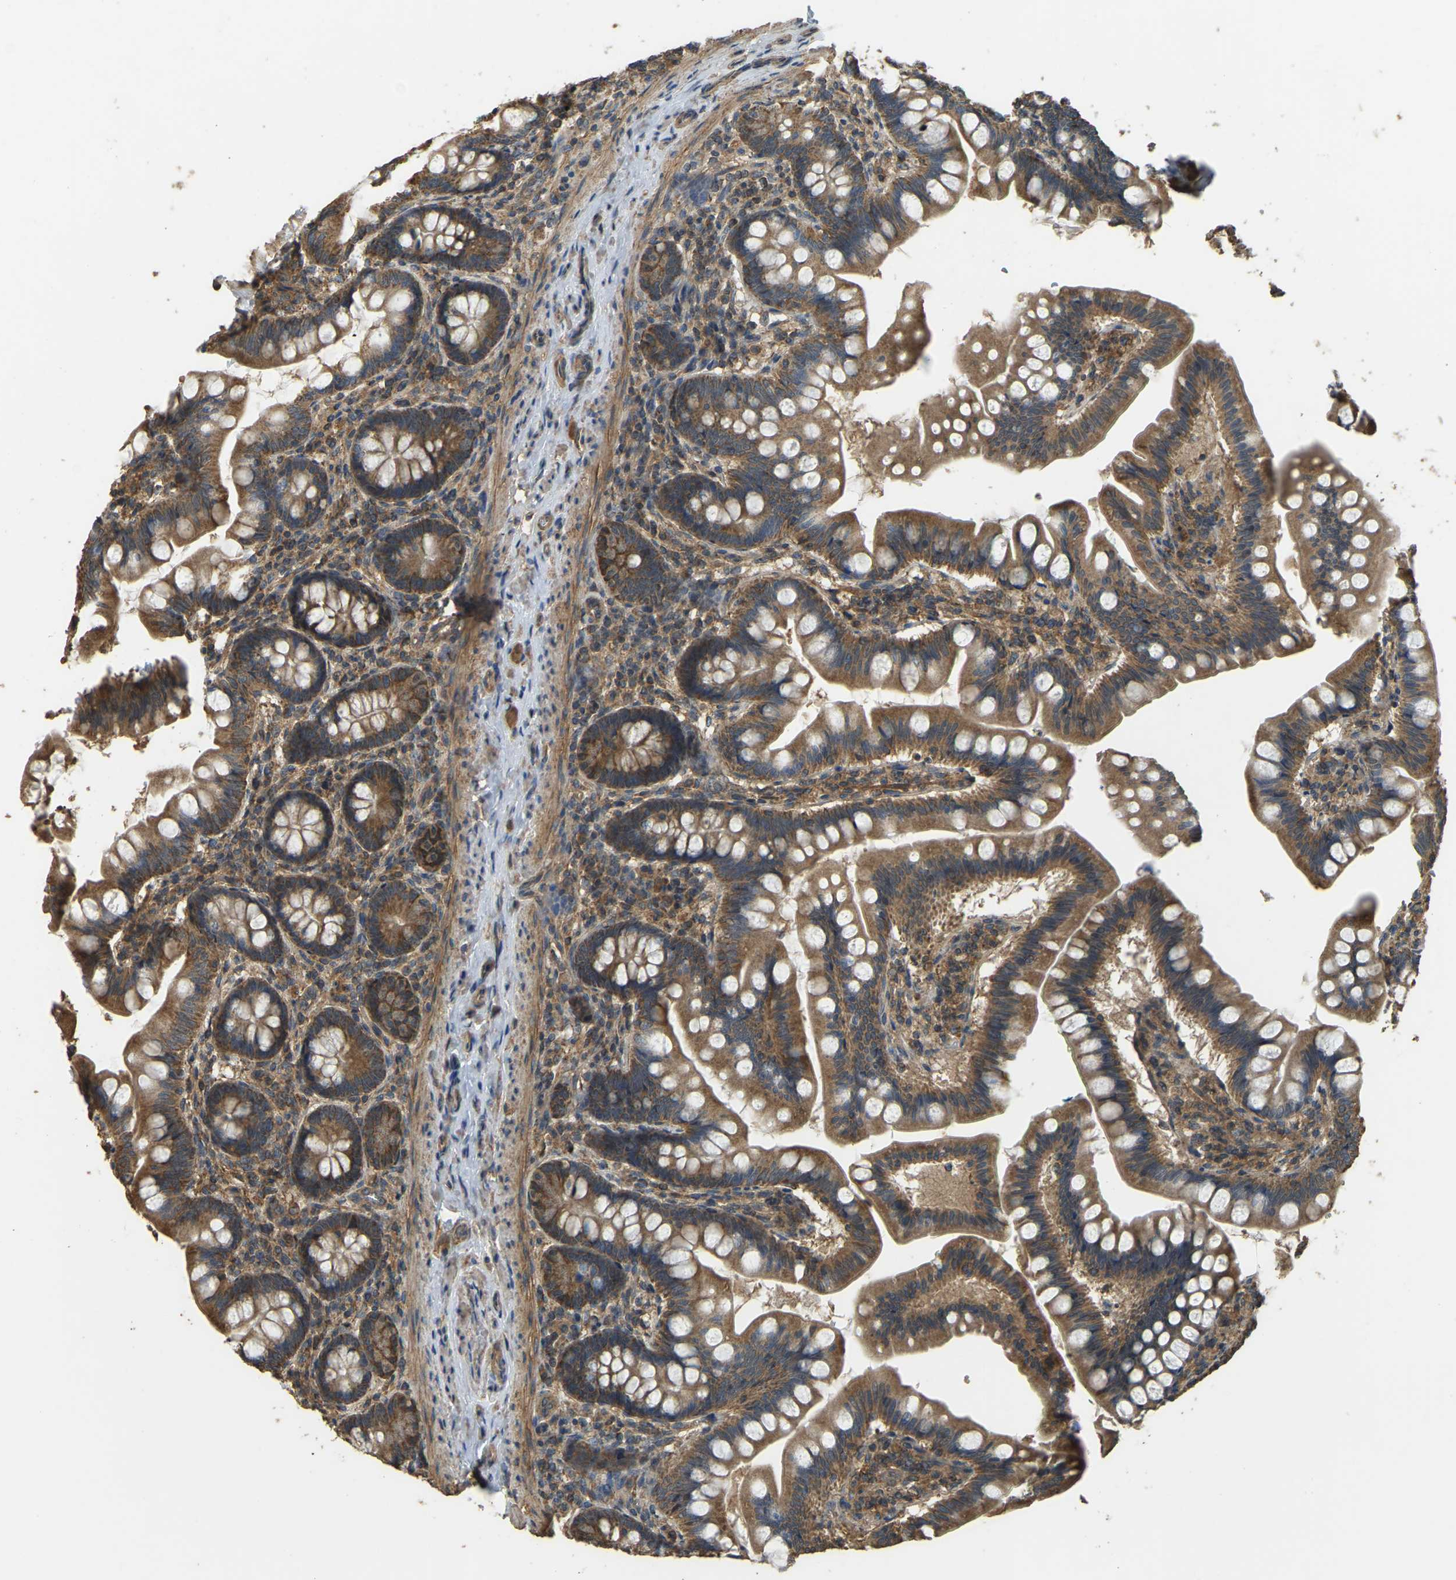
{"staining": {"intensity": "moderate", "quantity": ">75%", "location": "cytoplasmic/membranous"}, "tissue": "small intestine", "cell_type": "Glandular cells", "image_type": "normal", "snomed": [{"axis": "morphology", "description": "Normal tissue, NOS"}, {"axis": "topography", "description": "Small intestine"}], "caption": "Immunohistochemistry histopathology image of benign small intestine: human small intestine stained using immunohistochemistry displays medium levels of moderate protein expression localized specifically in the cytoplasmic/membranous of glandular cells, appearing as a cytoplasmic/membranous brown color.", "gene": "GNG2", "patient": {"sex": "male", "age": 7}}